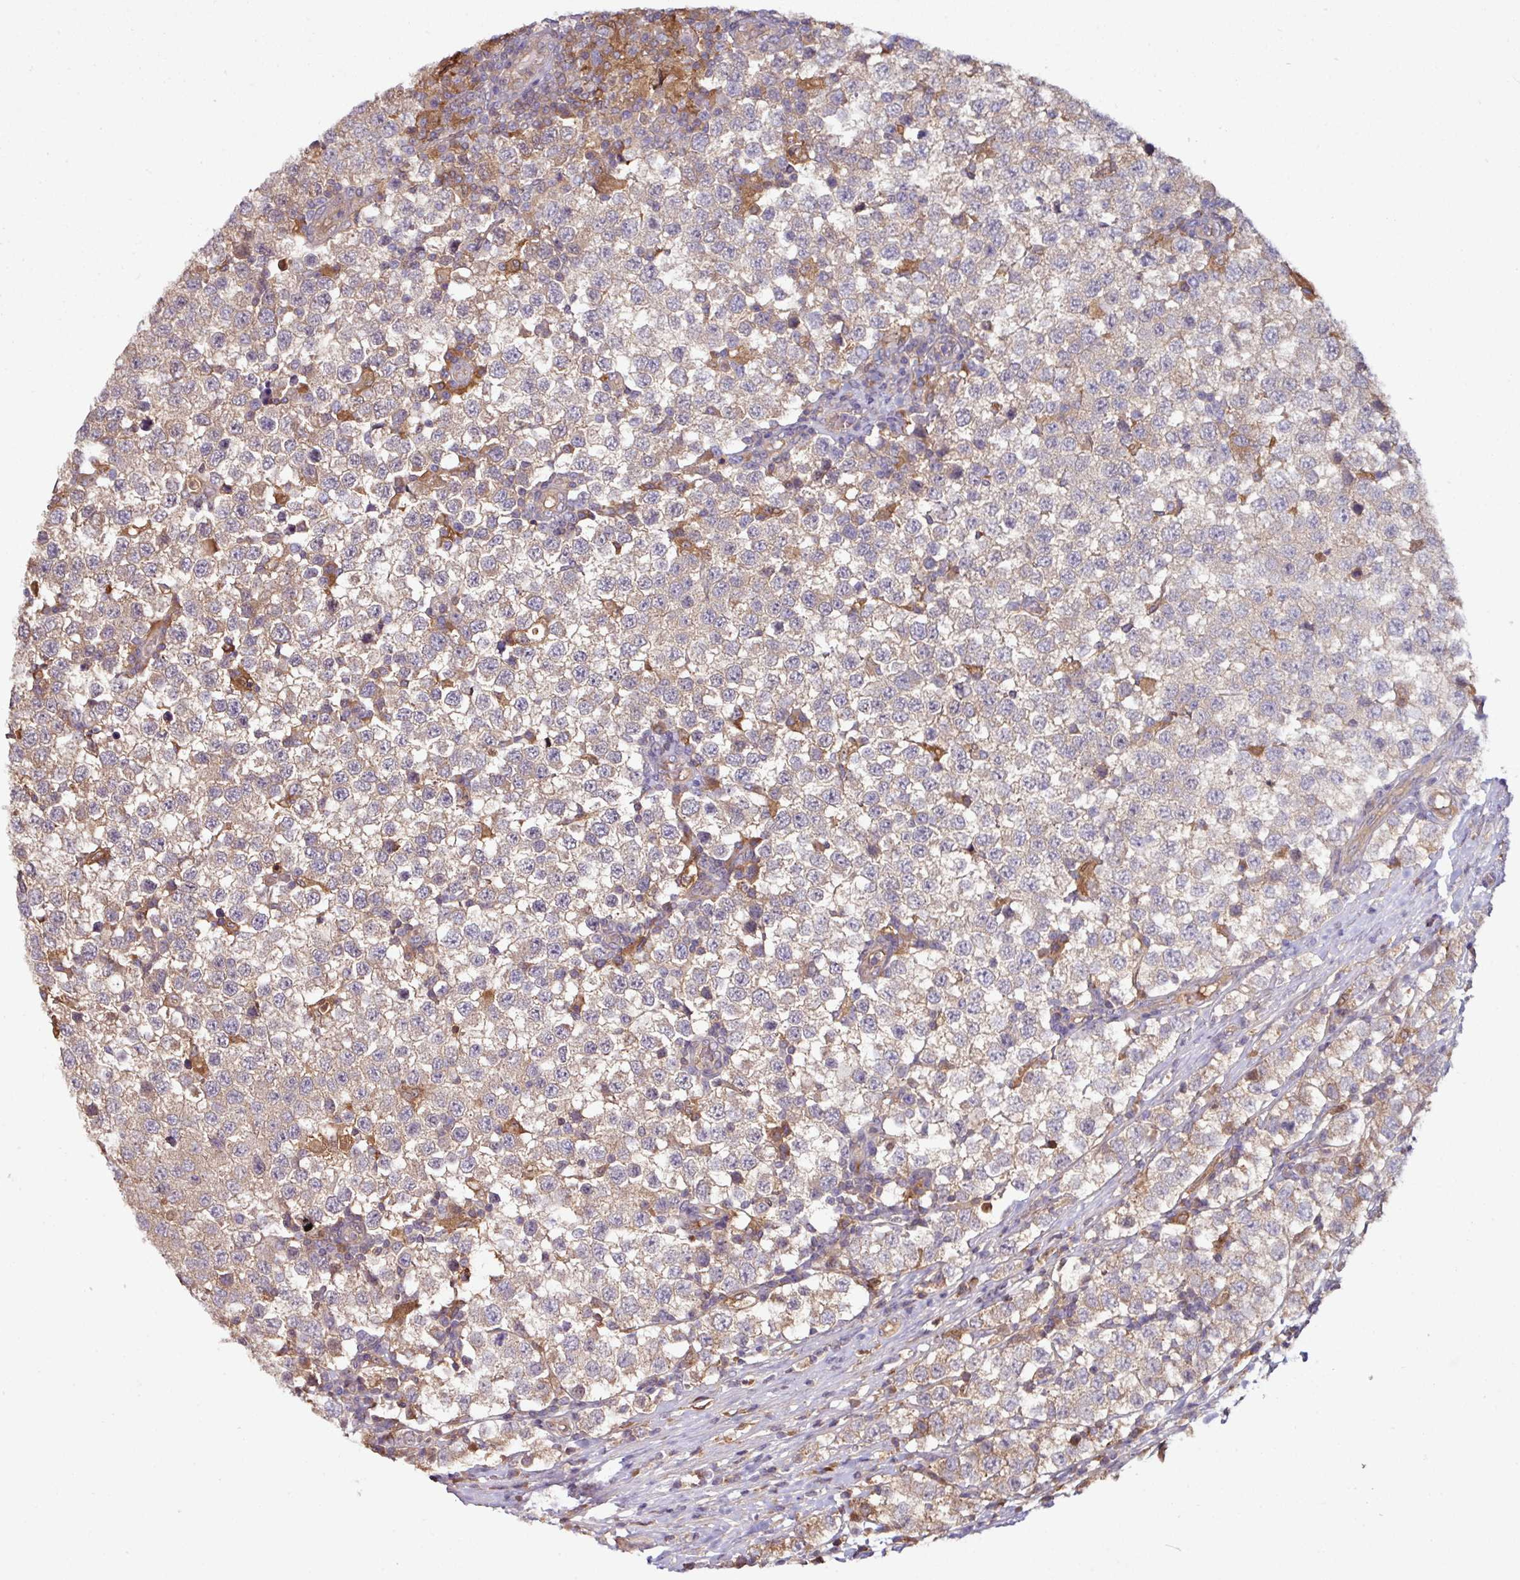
{"staining": {"intensity": "weak", "quantity": "25%-75%", "location": "cytoplasmic/membranous"}, "tissue": "testis cancer", "cell_type": "Tumor cells", "image_type": "cancer", "snomed": [{"axis": "morphology", "description": "Seminoma, NOS"}, {"axis": "topography", "description": "Testis"}], "caption": "Immunohistochemical staining of human seminoma (testis) reveals weak cytoplasmic/membranous protein positivity in approximately 25%-75% of tumor cells. (IHC, brightfield microscopy, high magnification).", "gene": "GNPDA1", "patient": {"sex": "male", "age": 34}}